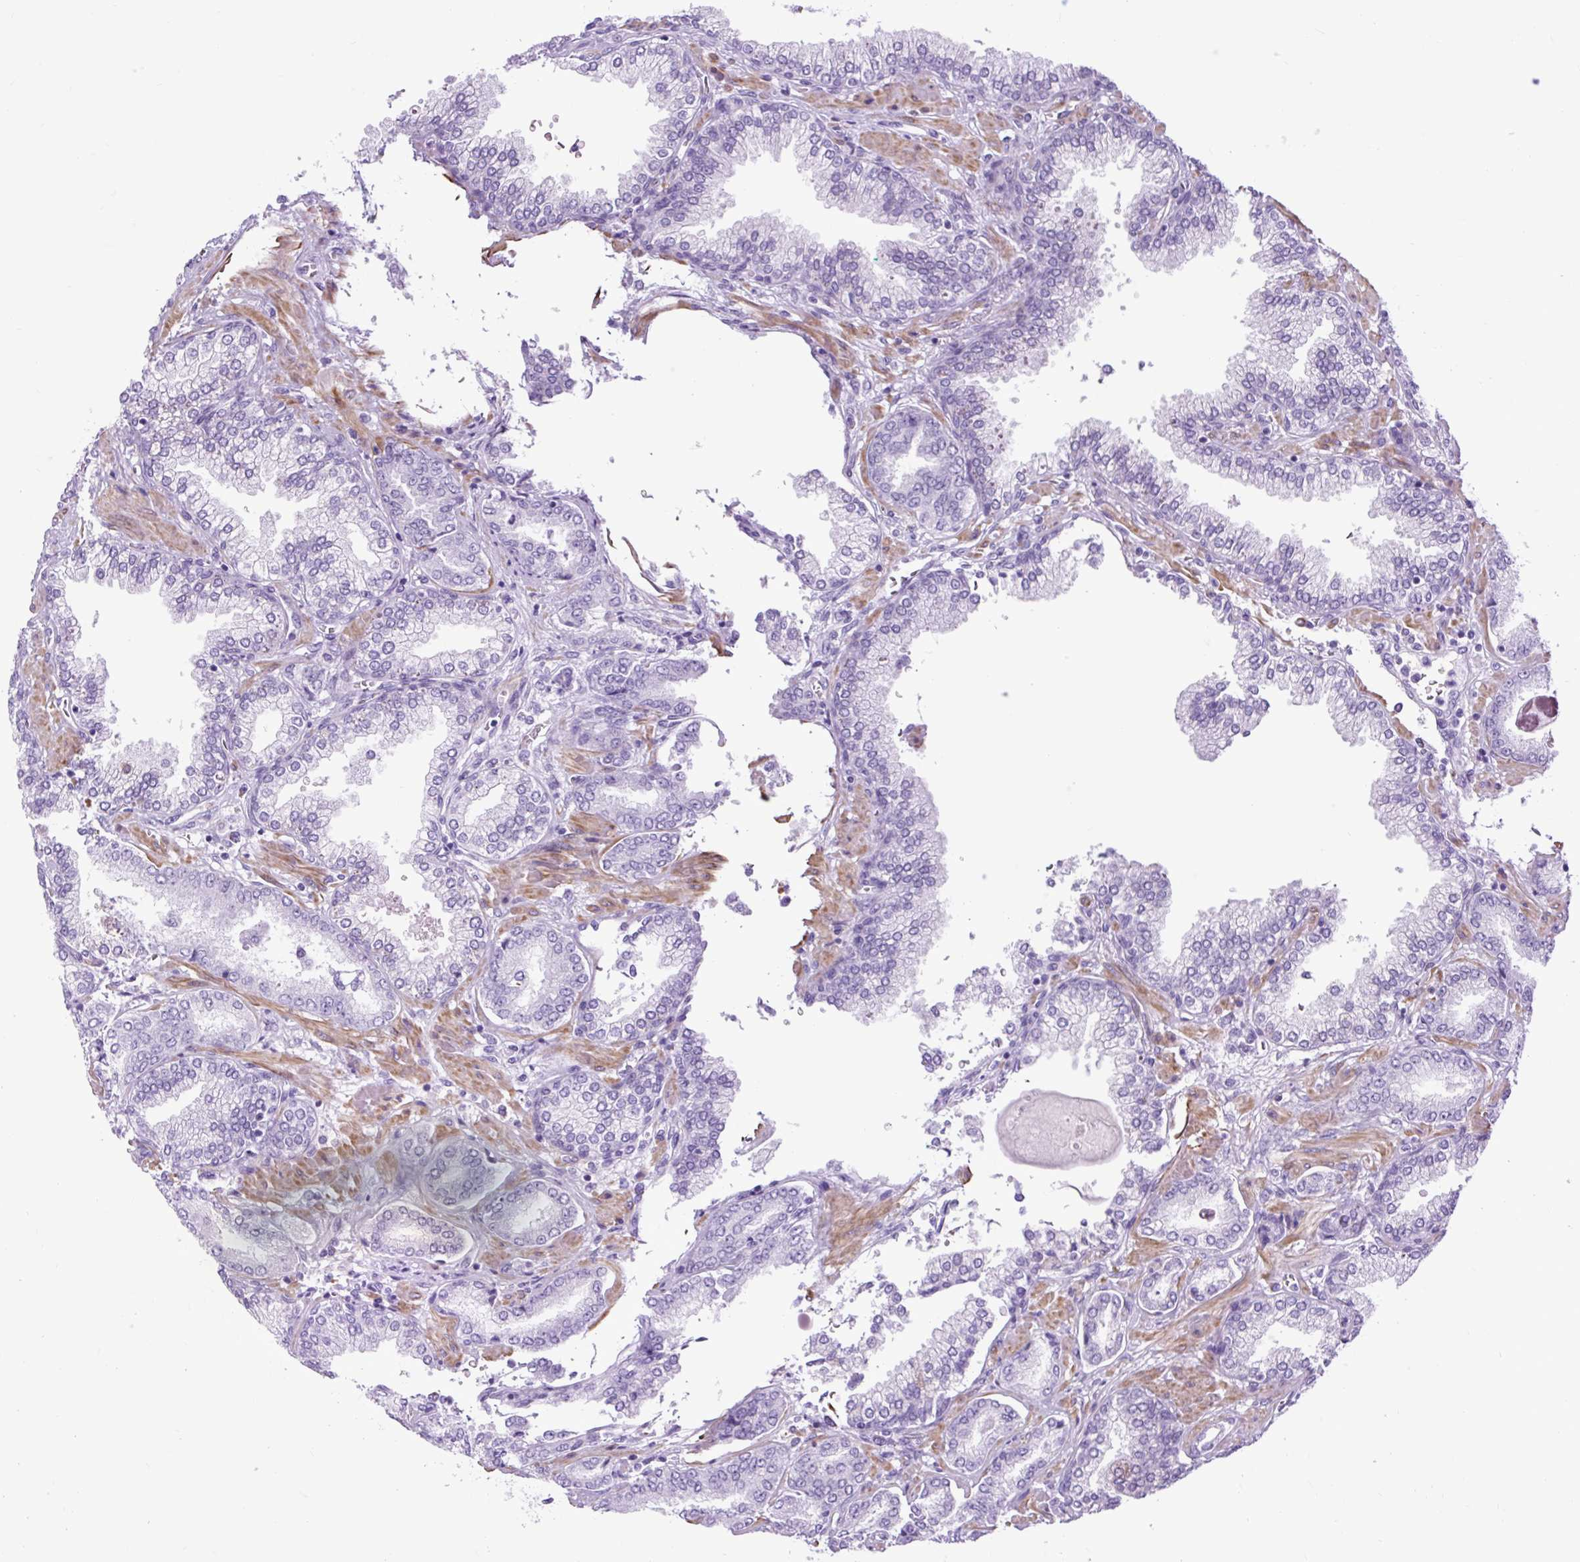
{"staining": {"intensity": "negative", "quantity": "none", "location": "none"}, "tissue": "prostate cancer", "cell_type": "Tumor cells", "image_type": "cancer", "snomed": [{"axis": "morphology", "description": "Adenocarcinoma, High grade"}, {"axis": "topography", "description": "Prostate"}], "caption": "Immunohistochemistry of human prostate cancer (adenocarcinoma (high-grade)) reveals no positivity in tumor cells.", "gene": "DPP6", "patient": {"sex": "male", "age": 72}}